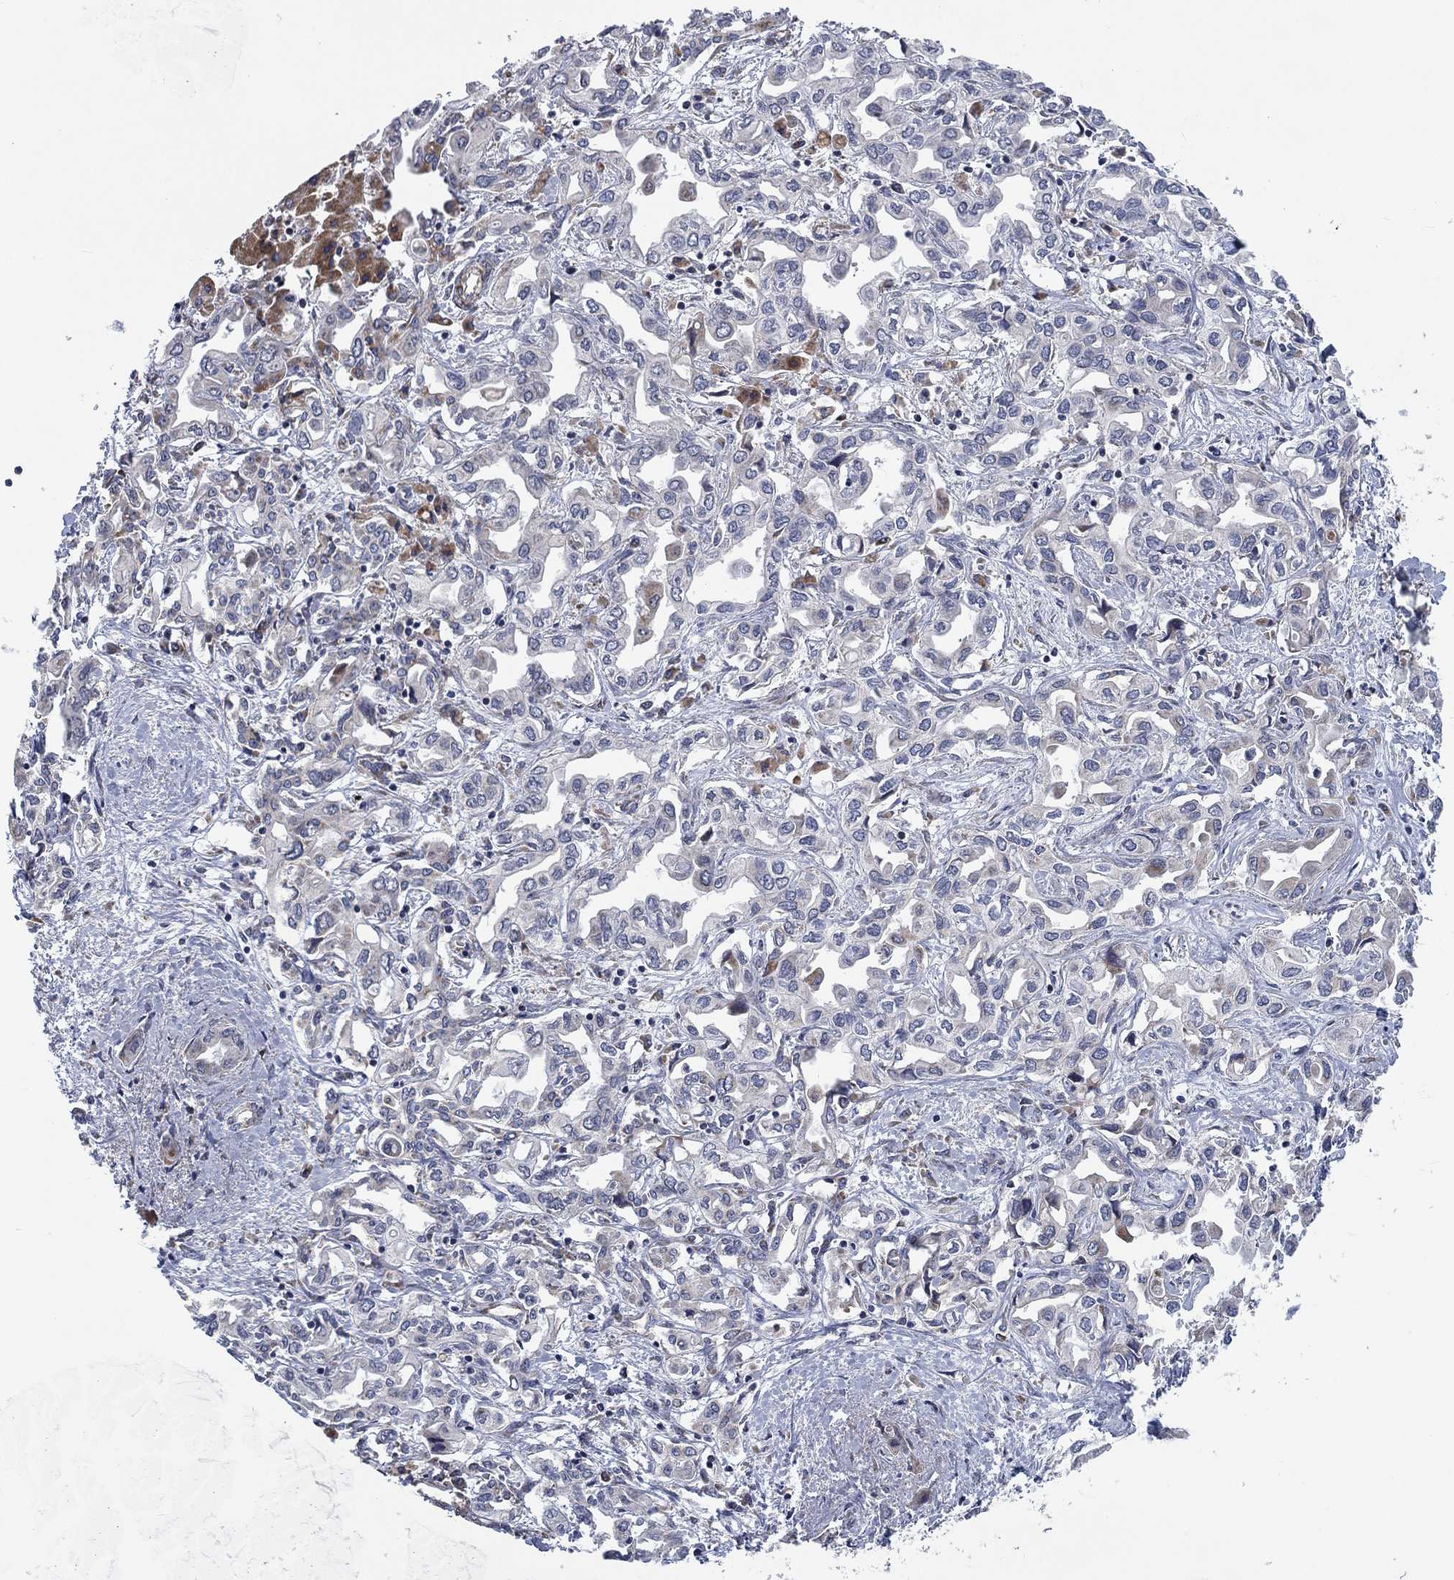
{"staining": {"intensity": "negative", "quantity": "none", "location": "none"}, "tissue": "liver cancer", "cell_type": "Tumor cells", "image_type": "cancer", "snomed": [{"axis": "morphology", "description": "Cholangiocarcinoma"}, {"axis": "topography", "description": "Liver"}], "caption": "An image of cholangiocarcinoma (liver) stained for a protein demonstrates no brown staining in tumor cells. (Stains: DAB (3,3'-diaminobenzidine) immunohistochemistry (IHC) with hematoxylin counter stain, Microscopy: brightfield microscopy at high magnification).", "gene": "NDUFC1", "patient": {"sex": "female", "age": 64}}